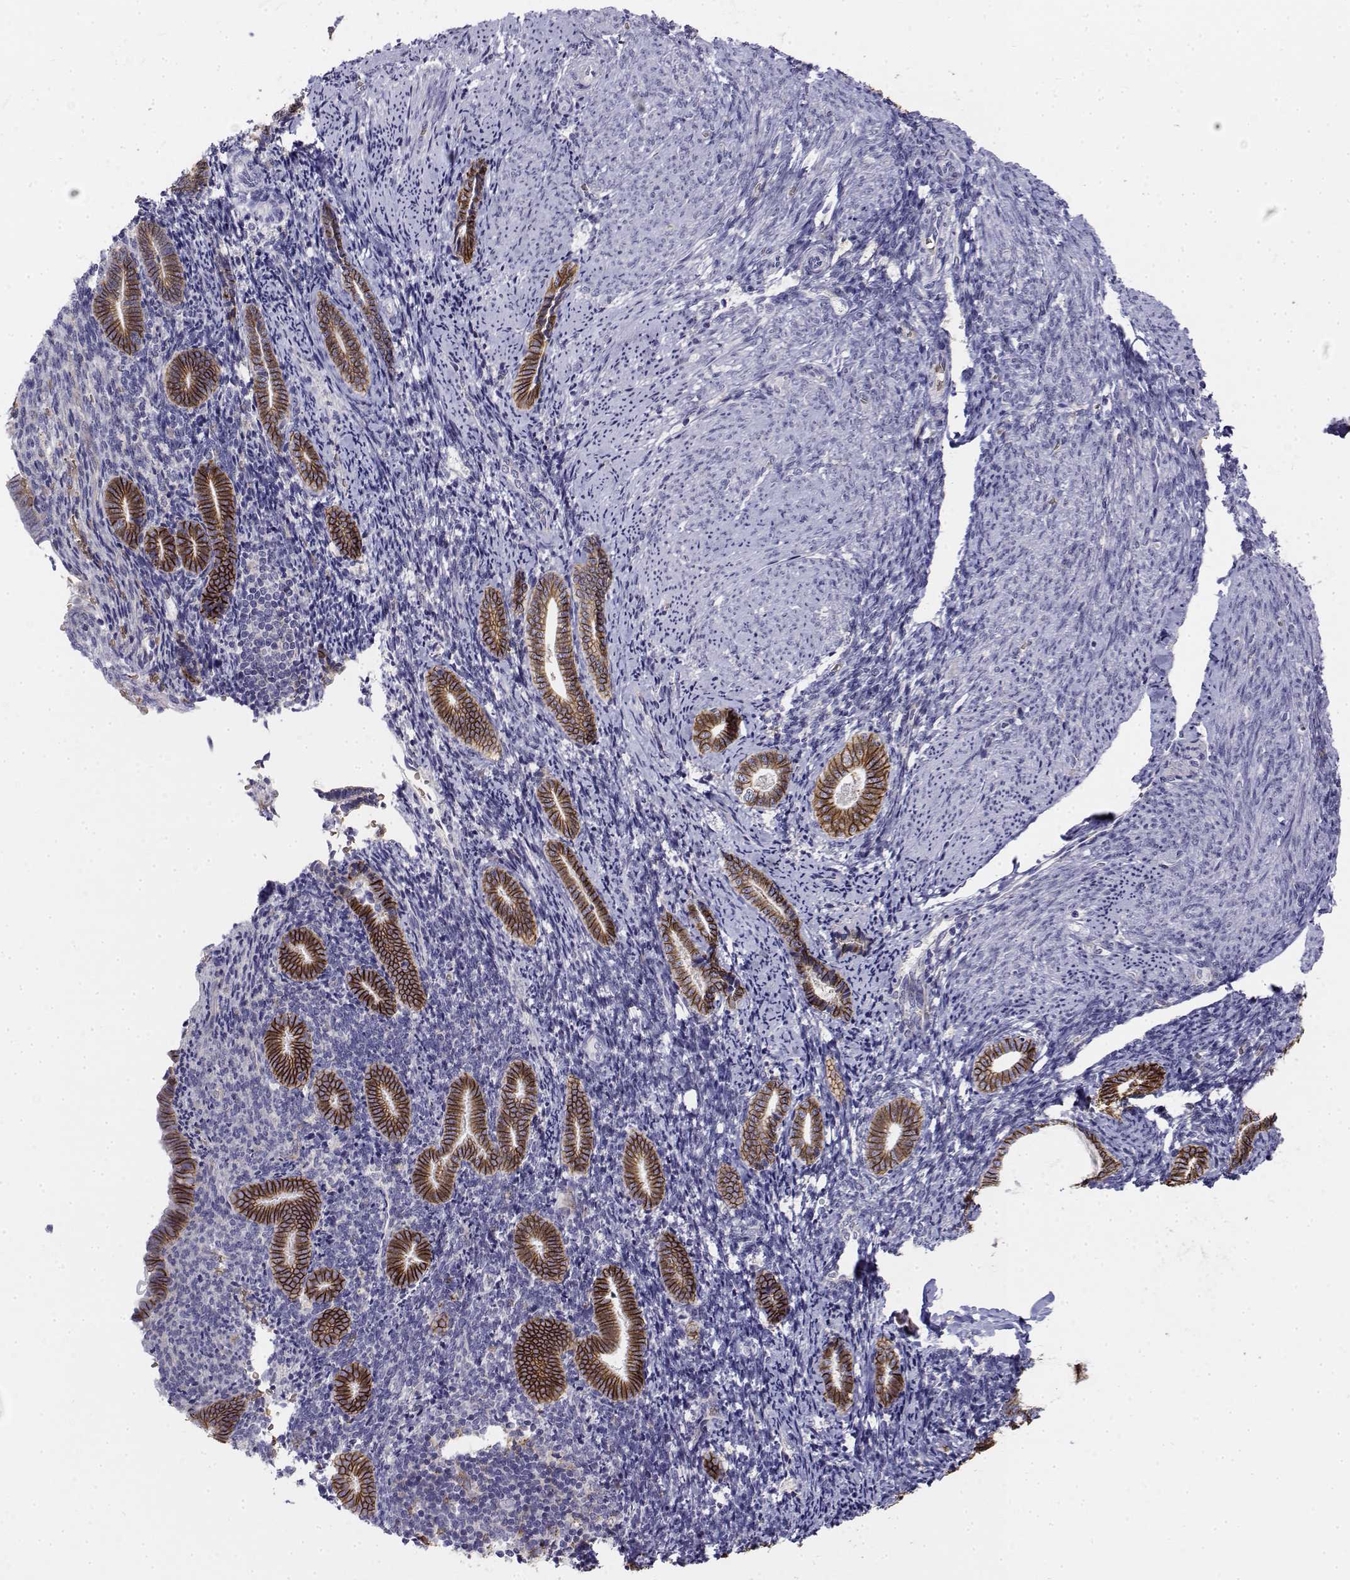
{"staining": {"intensity": "negative", "quantity": "none", "location": "none"}, "tissue": "endometrium", "cell_type": "Cells in endometrial stroma", "image_type": "normal", "snomed": [{"axis": "morphology", "description": "Normal tissue, NOS"}, {"axis": "topography", "description": "Endometrium"}], "caption": "This histopathology image is of benign endometrium stained with IHC to label a protein in brown with the nuclei are counter-stained blue. There is no expression in cells in endometrial stroma.", "gene": "CADM1", "patient": {"sex": "female", "age": 57}}